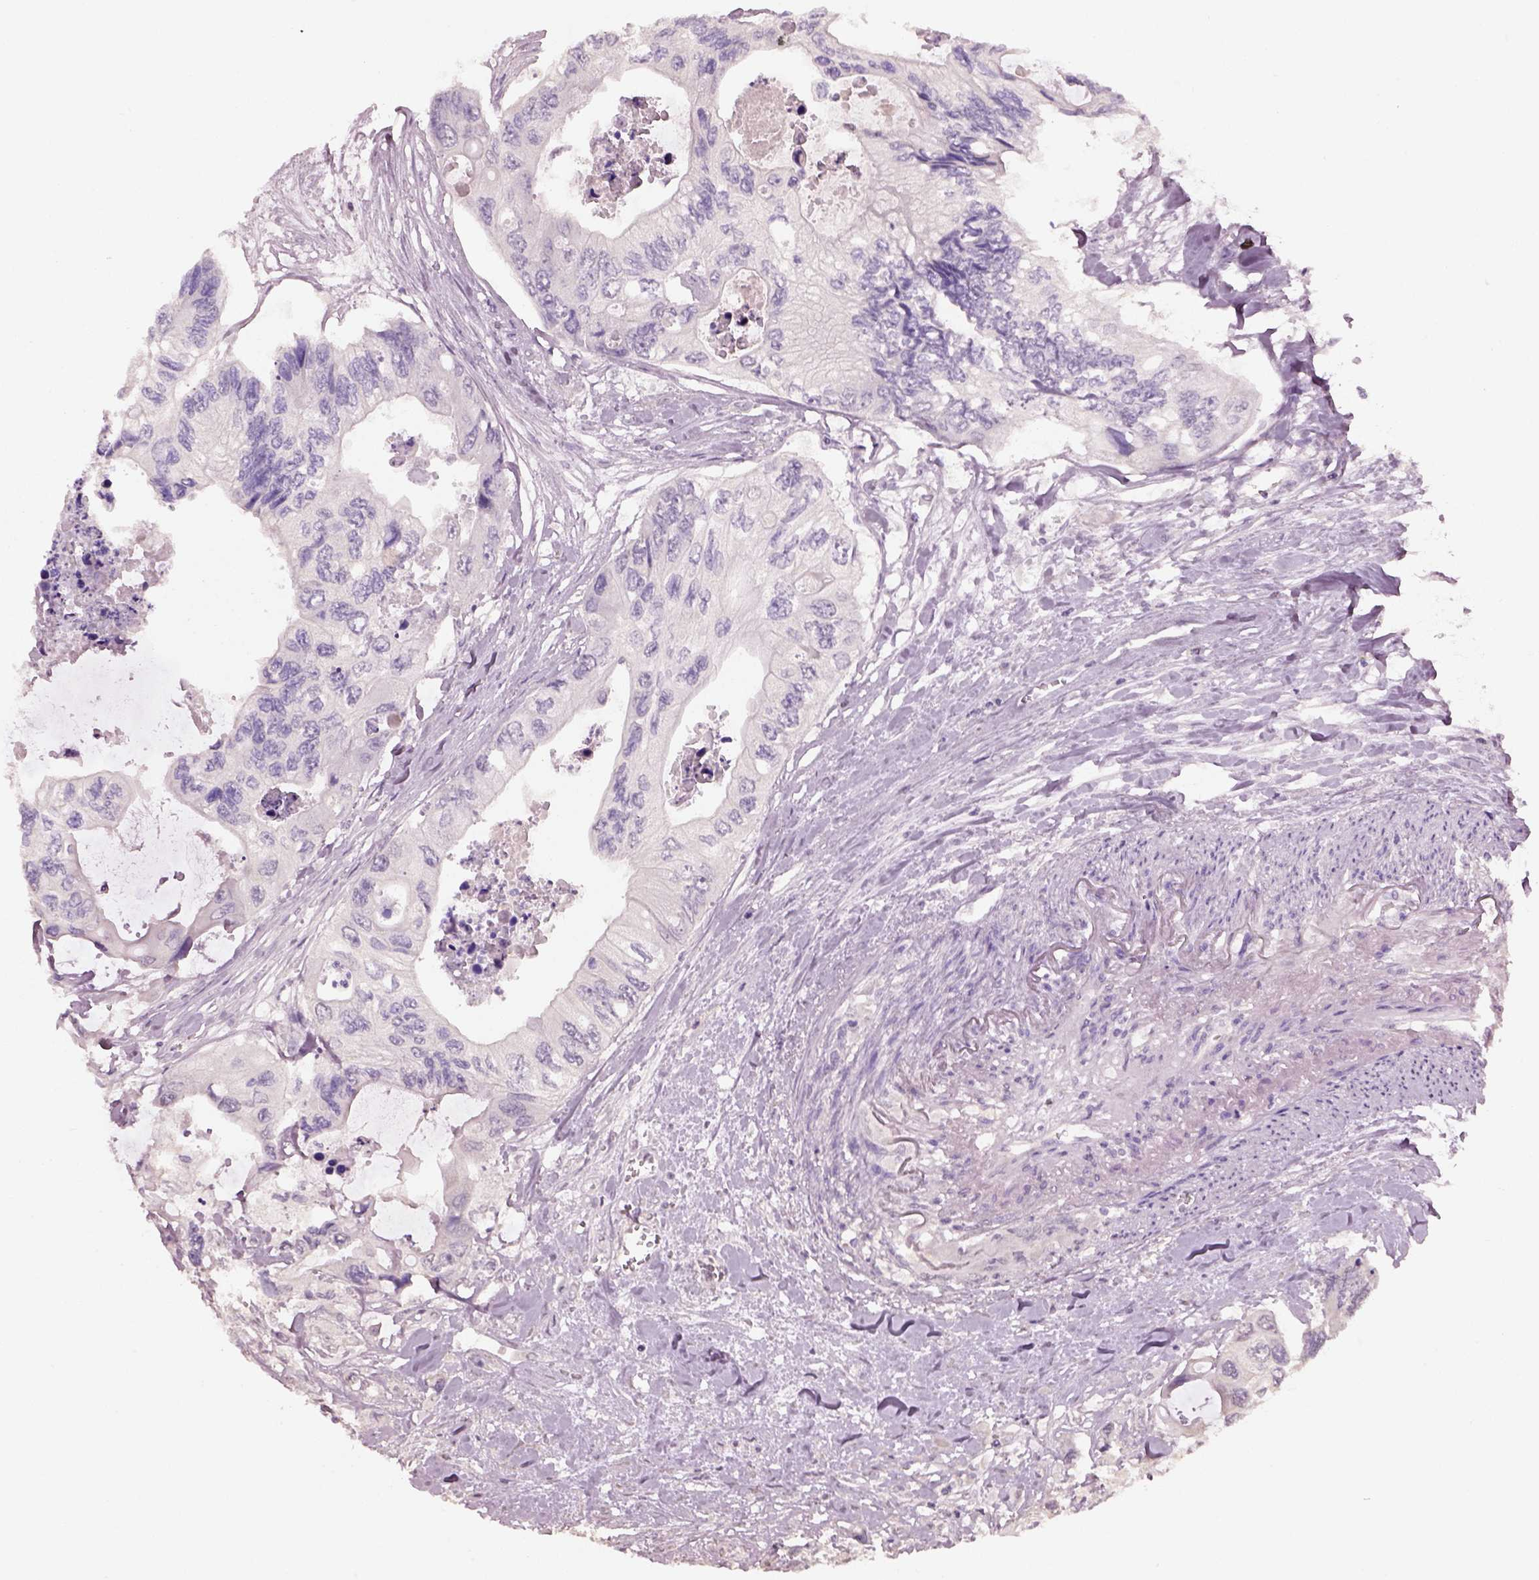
{"staining": {"intensity": "negative", "quantity": "none", "location": "none"}, "tissue": "colorectal cancer", "cell_type": "Tumor cells", "image_type": "cancer", "snomed": [{"axis": "morphology", "description": "Adenocarcinoma, NOS"}, {"axis": "topography", "description": "Rectum"}], "caption": "DAB immunohistochemical staining of human colorectal cancer (adenocarcinoma) shows no significant staining in tumor cells.", "gene": "KCNIP3", "patient": {"sex": "male", "age": 63}}